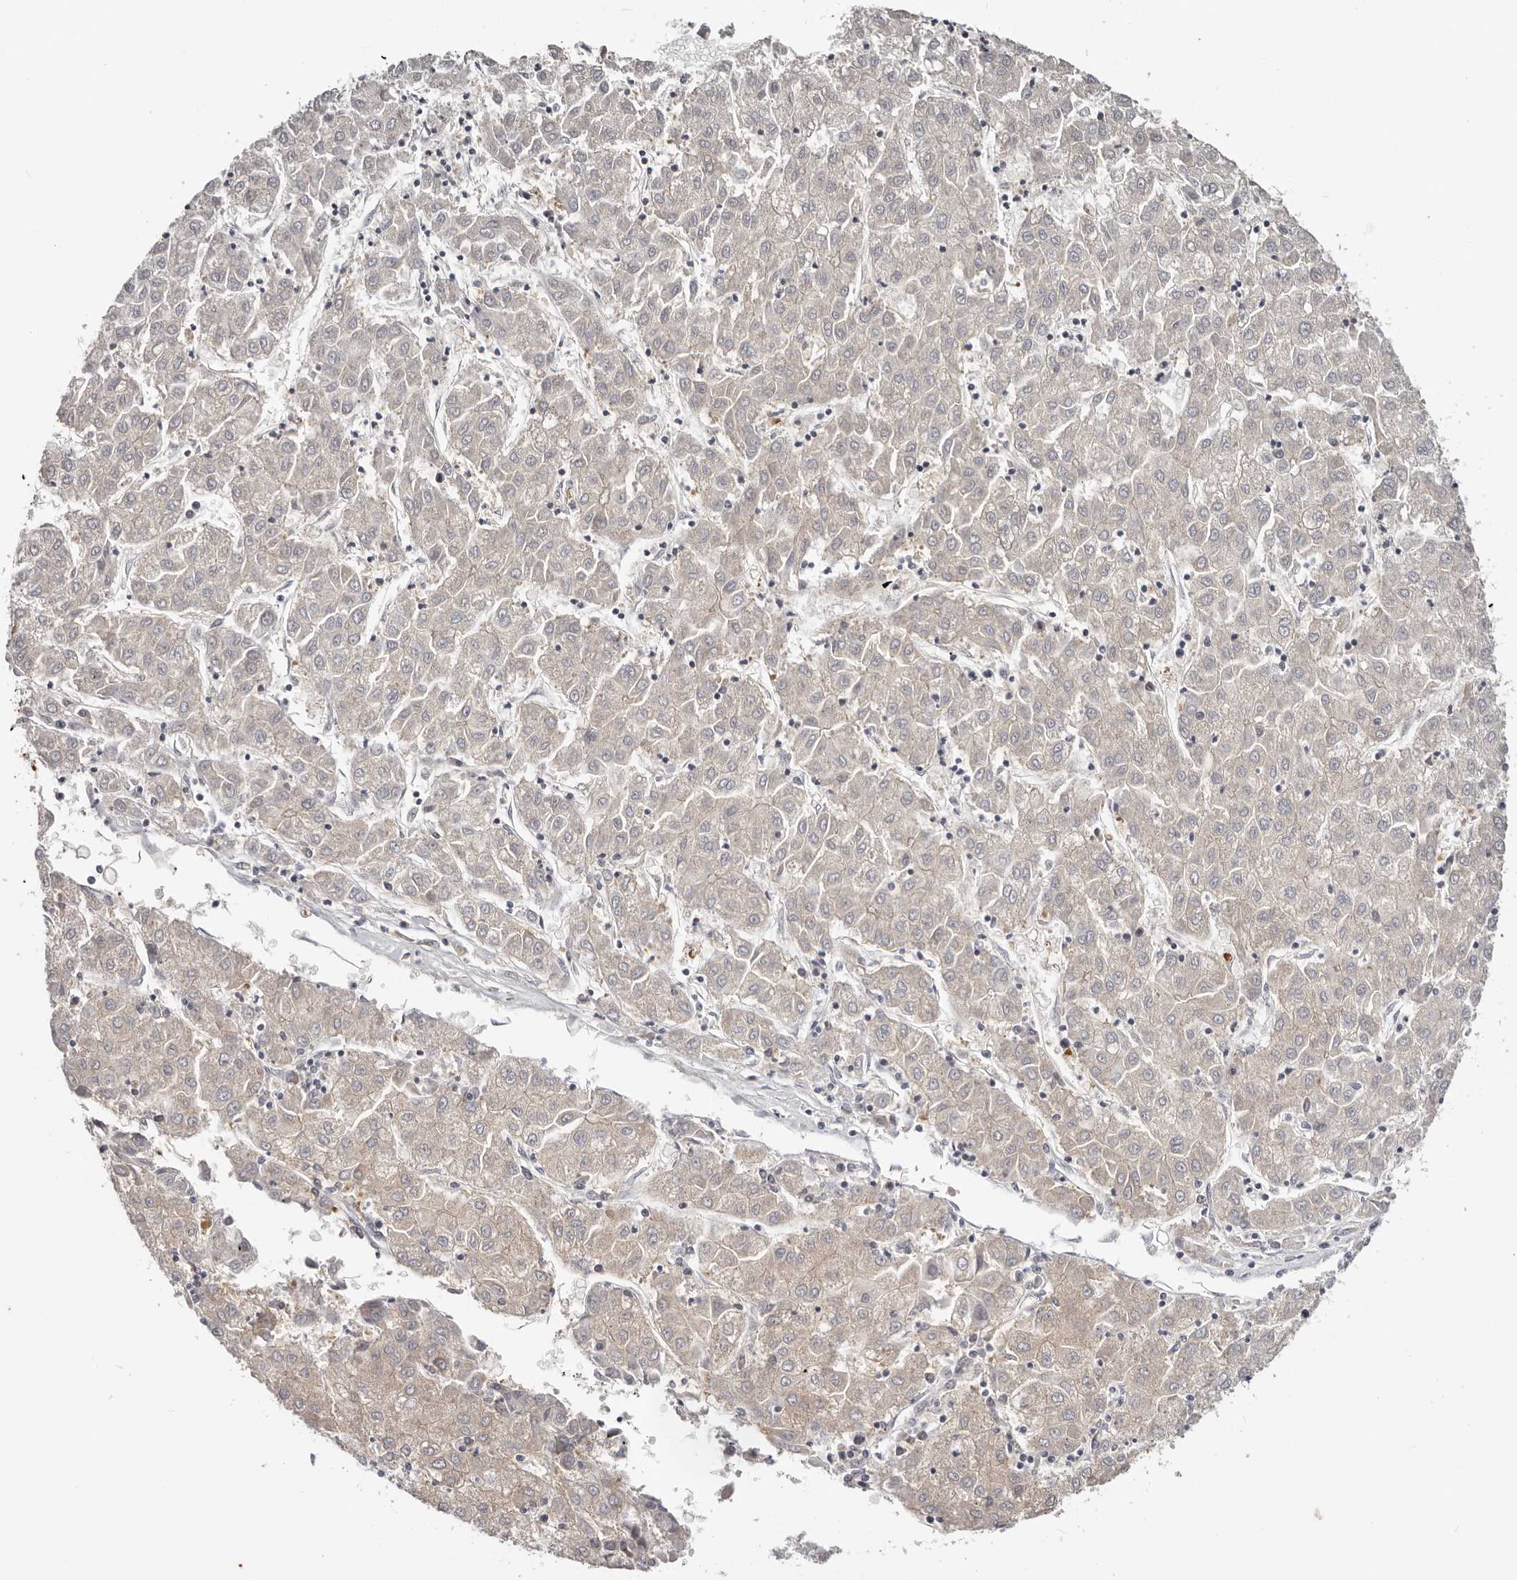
{"staining": {"intensity": "negative", "quantity": "none", "location": "none"}, "tissue": "liver cancer", "cell_type": "Tumor cells", "image_type": "cancer", "snomed": [{"axis": "morphology", "description": "Carcinoma, Hepatocellular, NOS"}, {"axis": "topography", "description": "Liver"}], "caption": "Tumor cells are negative for brown protein staining in liver cancer (hepatocellular carcinoma). (DAB (3,3'-diaminobenzidine) immunohistochemistry, high magnification).", "gene": "EPRS1", "patient": {"sex": "male", "age": 72}}